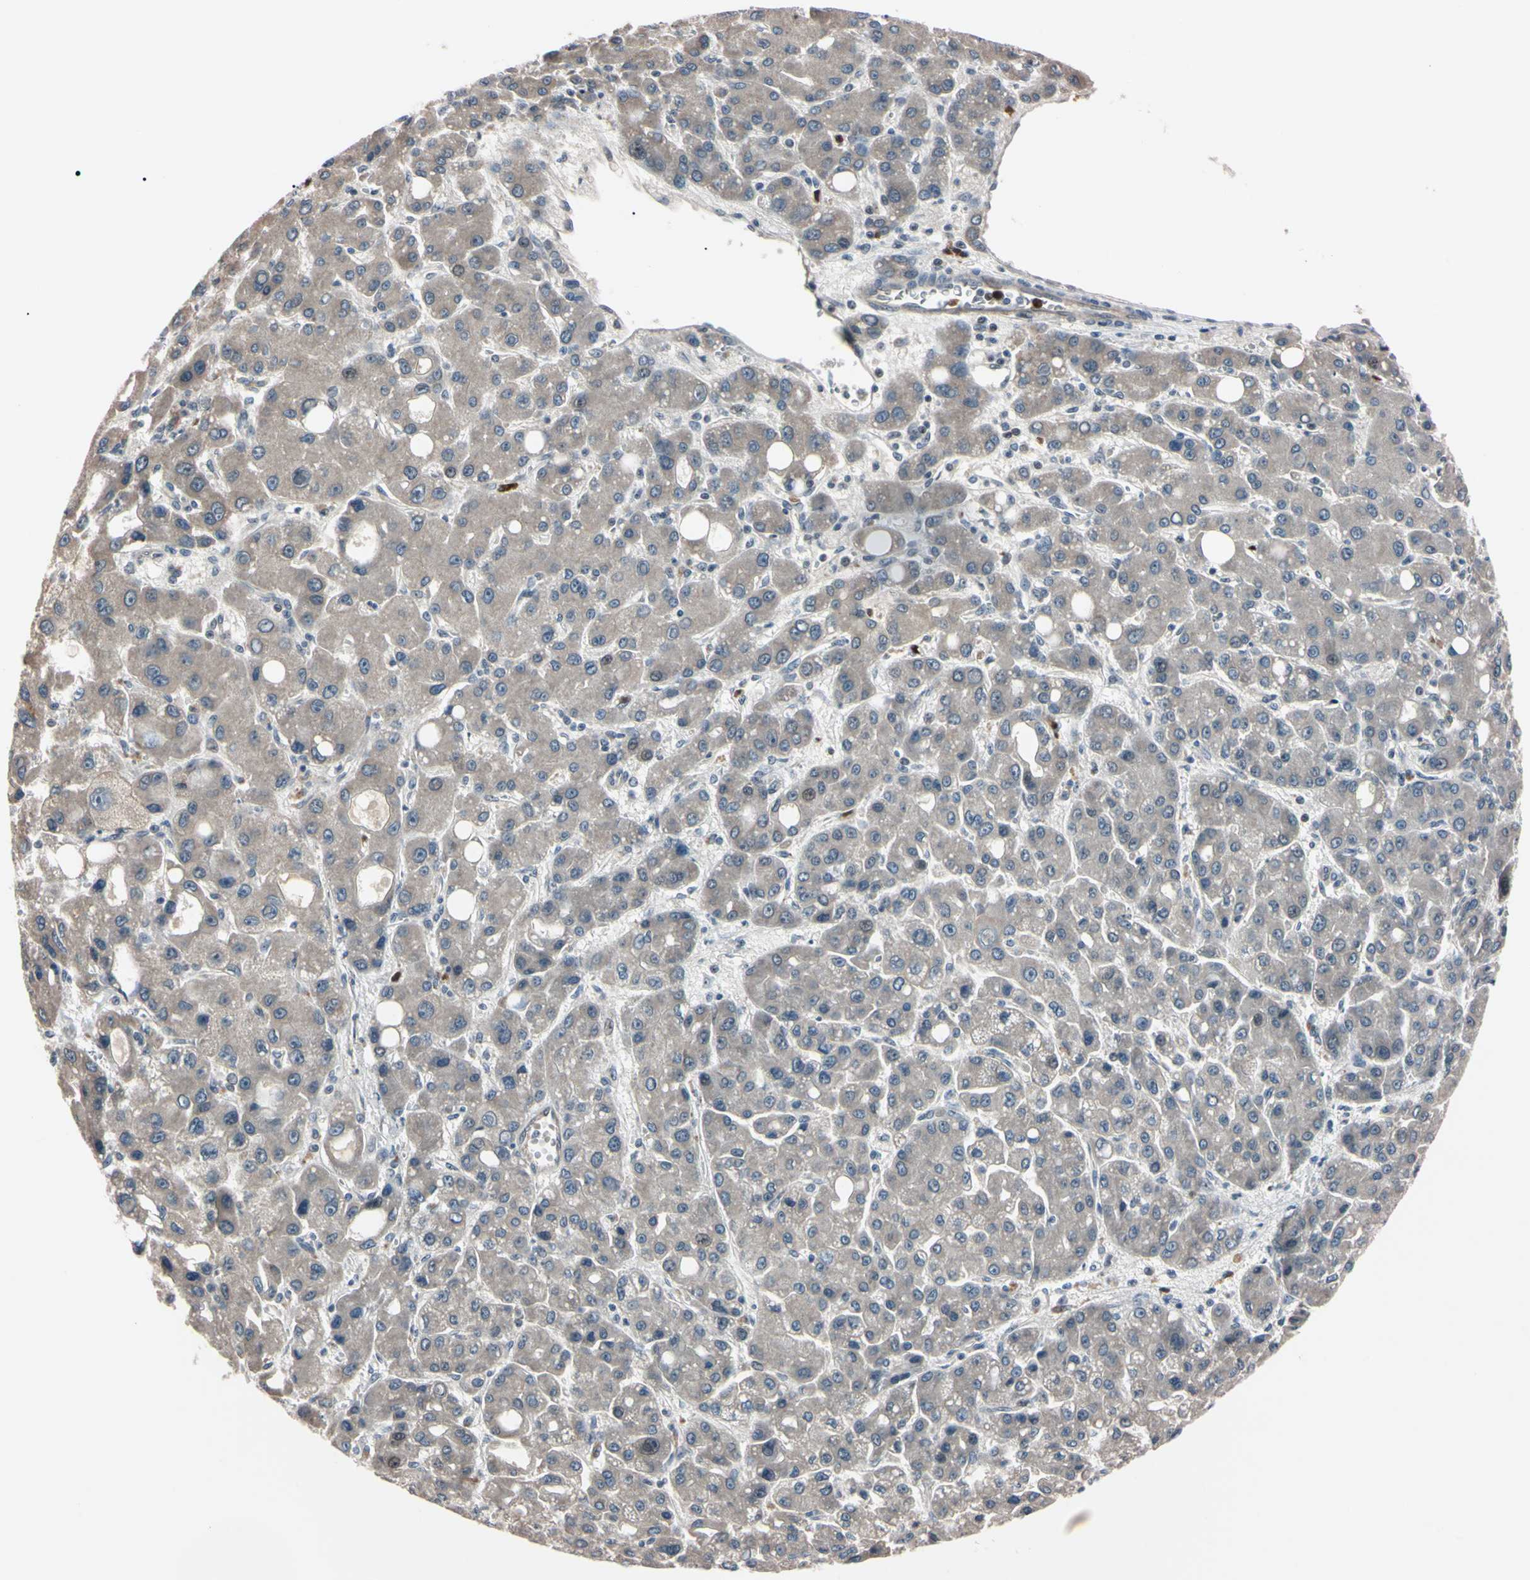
{"staining": {"intensity": "negative", "quantity": "none", "location": "none"}, "tissue": "liver cancer", "cell_type": "Tumor cells", "image_type": "cancer", "snomed": [{"axis": "morphology", "description": "Carcinoma, Hepatocellular, NOS"}, {"axis": "topography", "description": "Liver"}], "caption": "A high-resolution photomicrograph shows IHC staining of liver hepatocellular carcinoma, which exhibits no significant staining in tumor cells.", "gene": "TRAF5", "patient": {"sex": "male", "age": 55}}